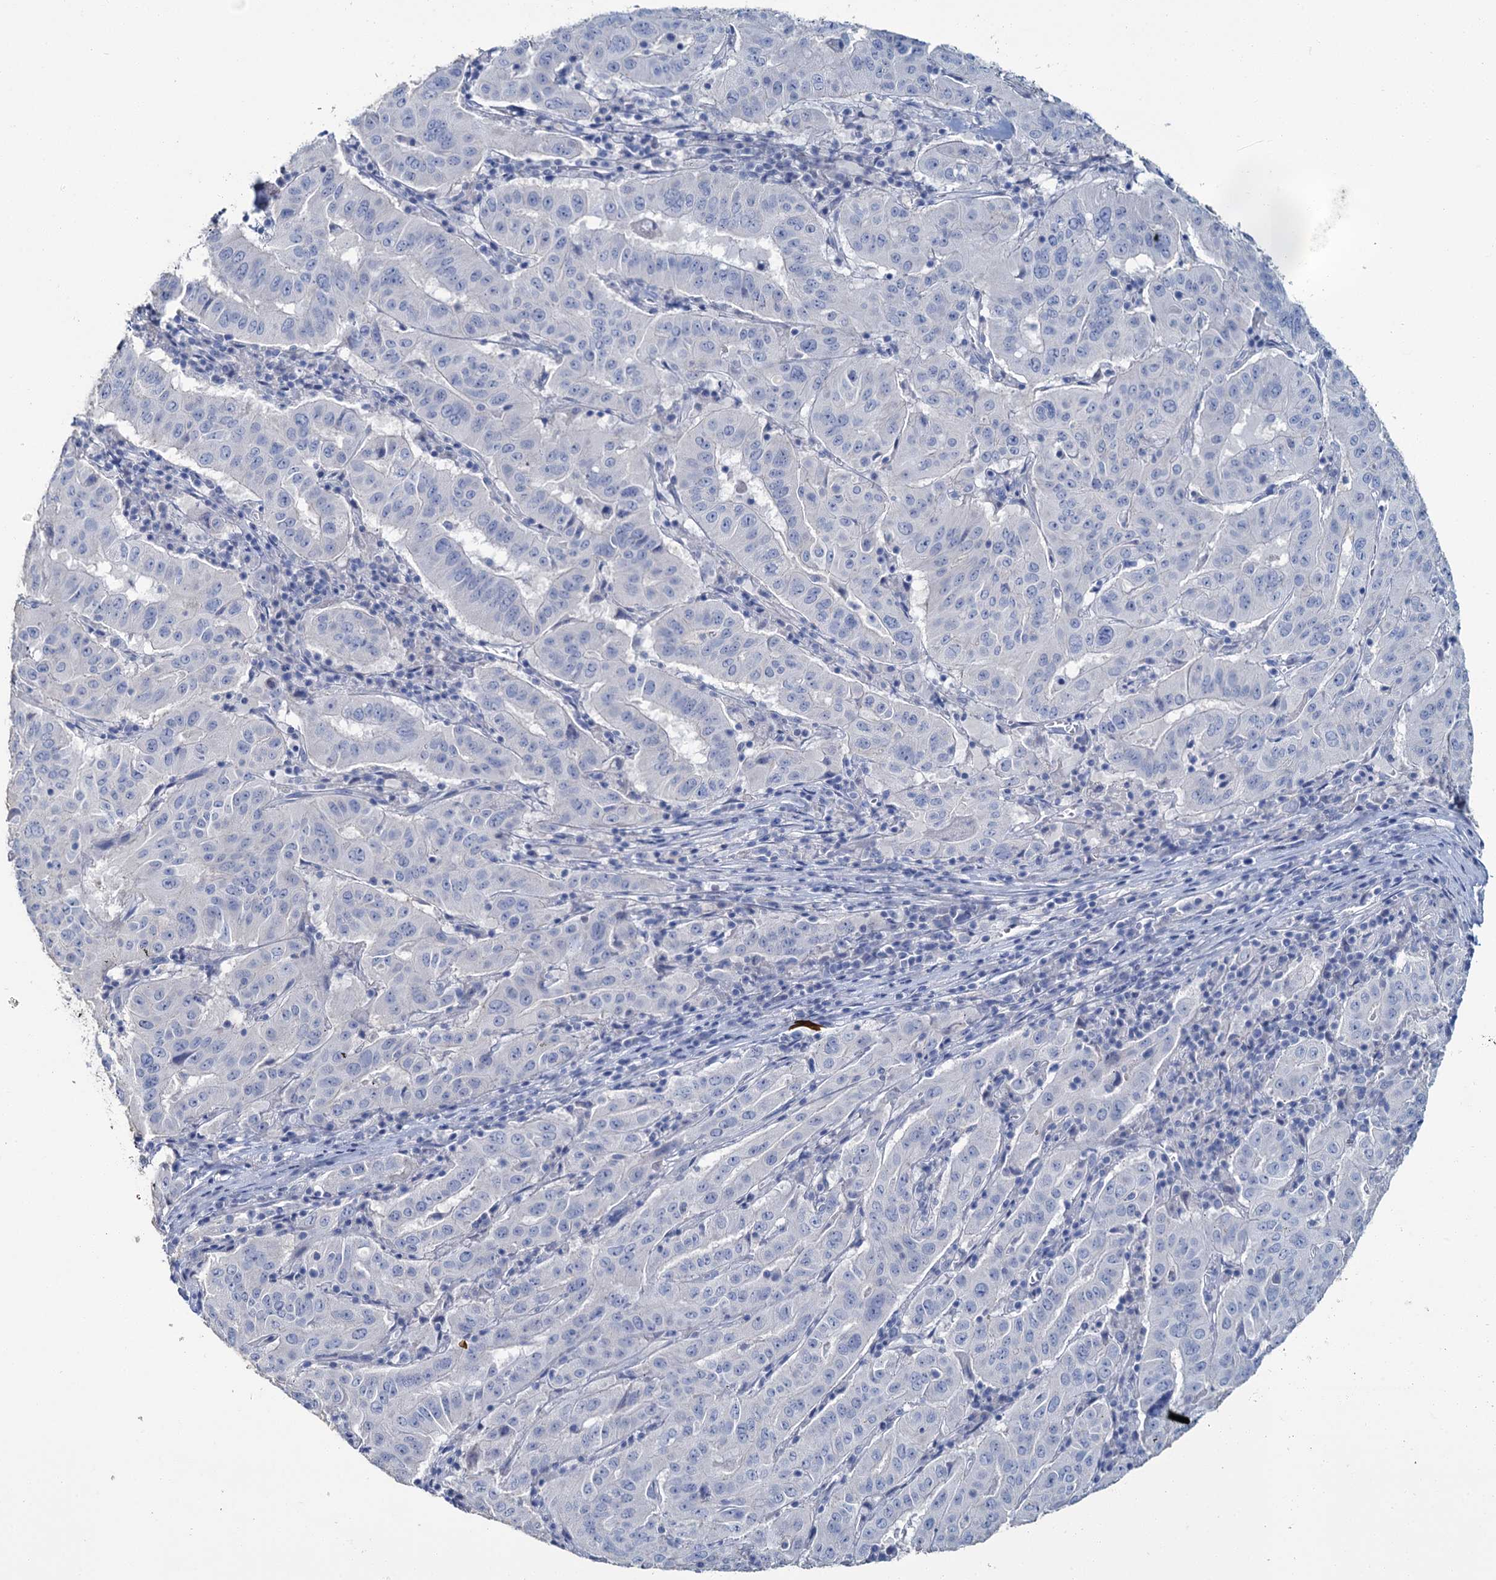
{"staining": {"intensity": "negative", "quantity": "none", "location": "none"}, "tissue": "pancreatic cancer", "cell_type": "Tumor cells", "image_type": "cancer", "snomed": [{"axis": "morphology", "description": "Adenocarcinoma, NOS"}, {"axis": "topography", "description": "Pancreas"}], "caption": "This is a histopathology image of IHC staining of adenocarcinoma (pancreatic), which shows no expression in tumor cells.", "gene": "SNCB", "patient": {"sex": "male", "age": 63}}